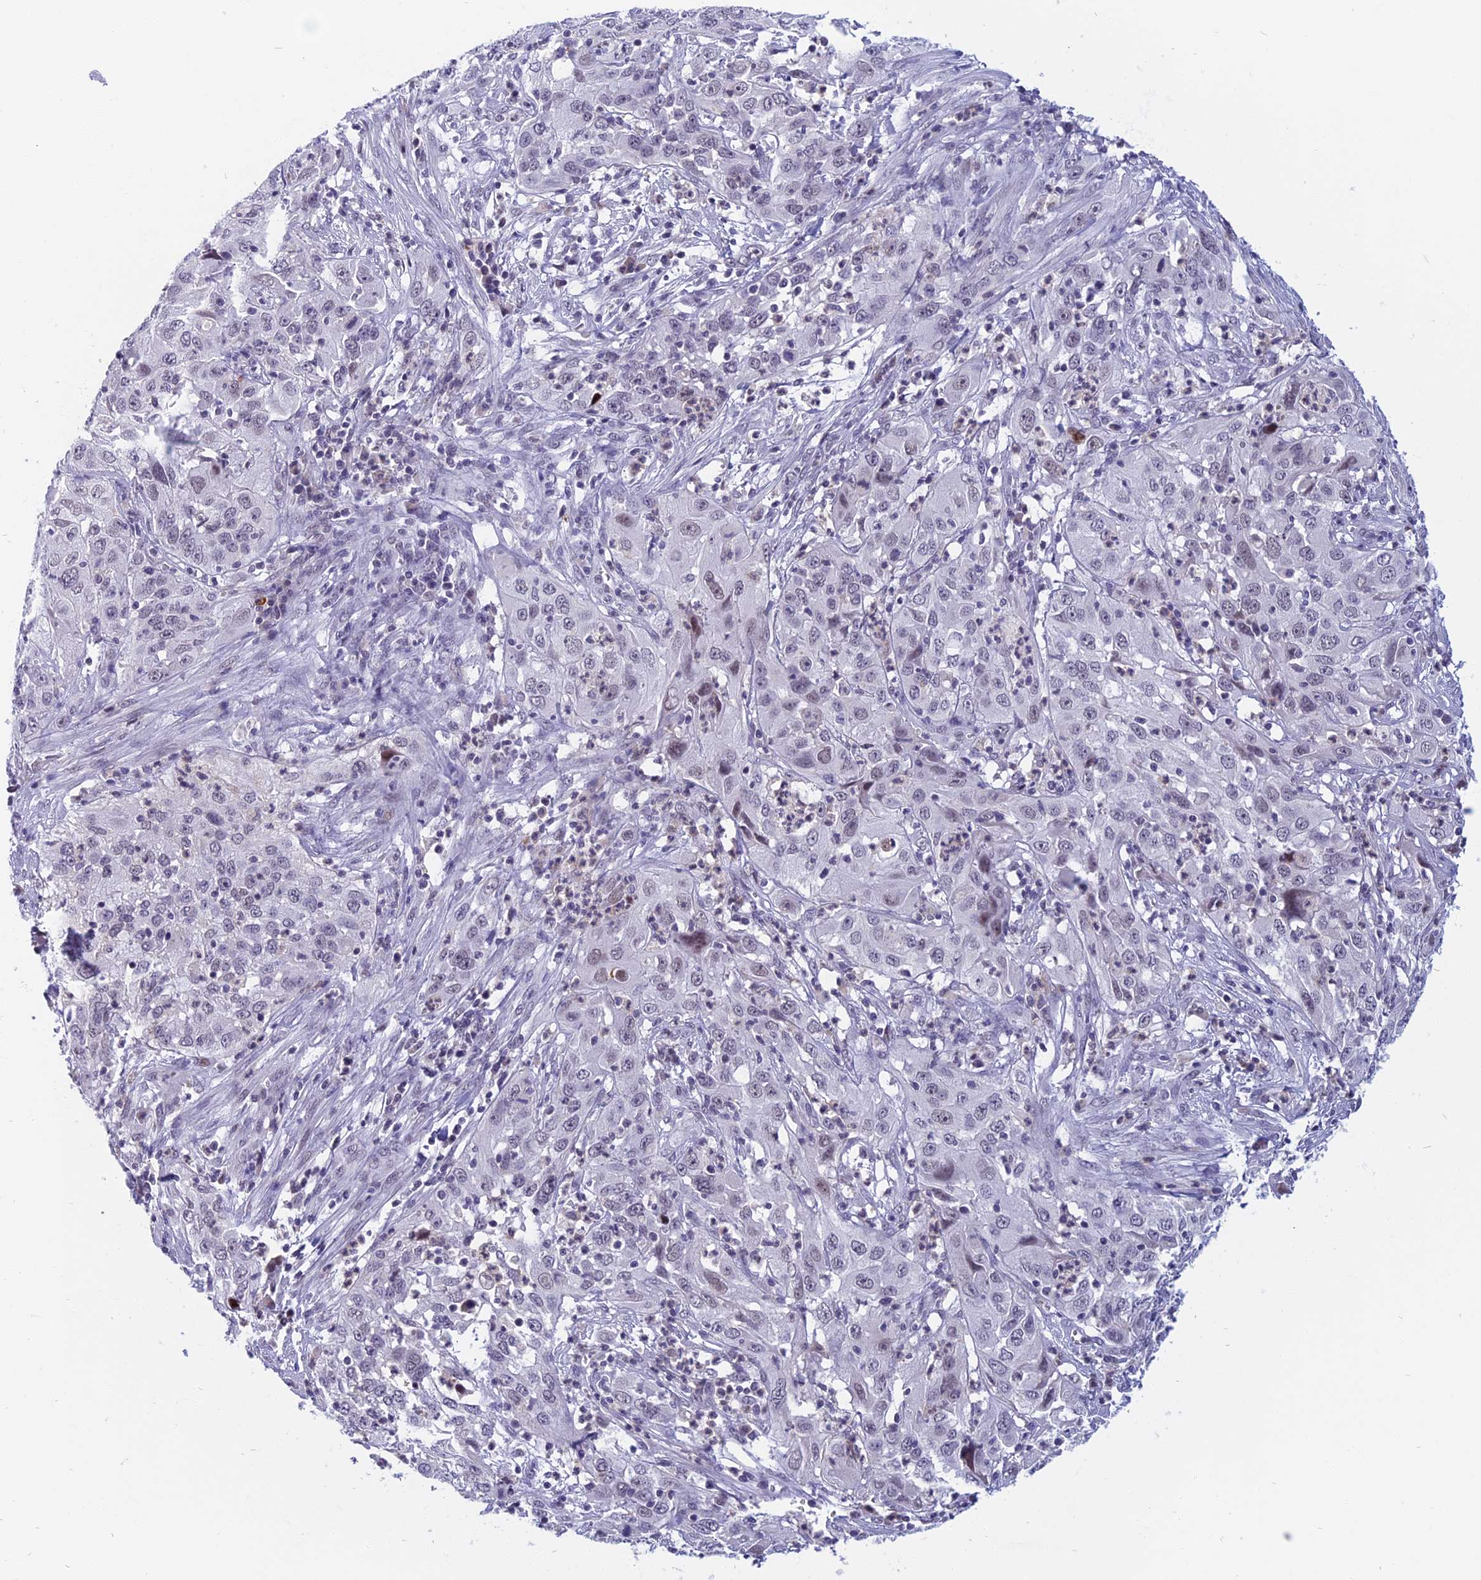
{"staining": {"intensity": "negative", "quantity": "none", "location": "none"}, "tissue": "cervical cancer", "cell_type": "Tumor cells", "image_type": "cancer", "snomed": [{"axis": "morphology", "description": "Squamous cell carcinoma, NOS"}, {"axis": "topography", "description": "Cervix"}], "caption": "DAB (3,3'-diaminobenzidine) immunohistochemical staining of cervical cancer exhibits no significant positivity in tumor cells.", "gene": "CDC7", "patient": {"sex": "female", "age": 32}}